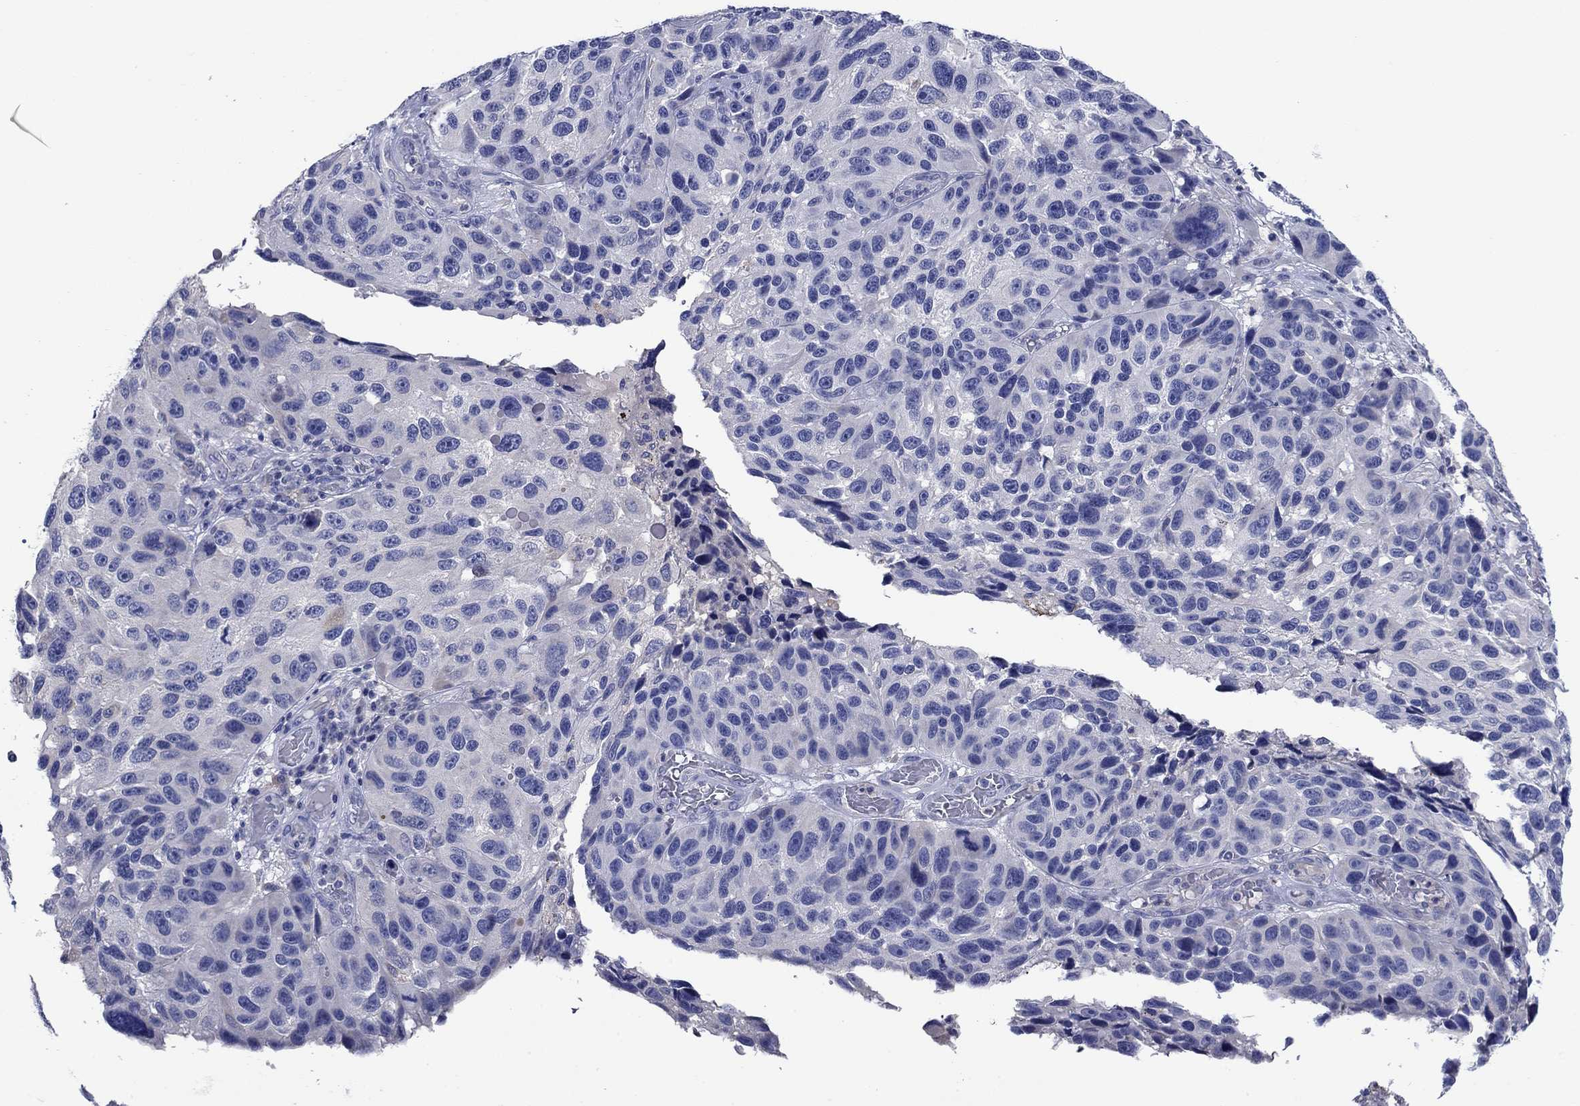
{"staining": {"intensity": "negative", "quantity": "none", "location": "none"}, "tissue": "melanoma", "cell_type": "Tumor cells", "image_type": "cancer", "snomed": [{"axis": "morphology", "description": "Malignant melanoma, NOS"}, {"axis": "topography", "description": "Skin"}], "caption": "Tumor cells show no significant staining in melanoma.", "gene": "SULT2B1", "patient": {"sex": "male", "age": 53}}